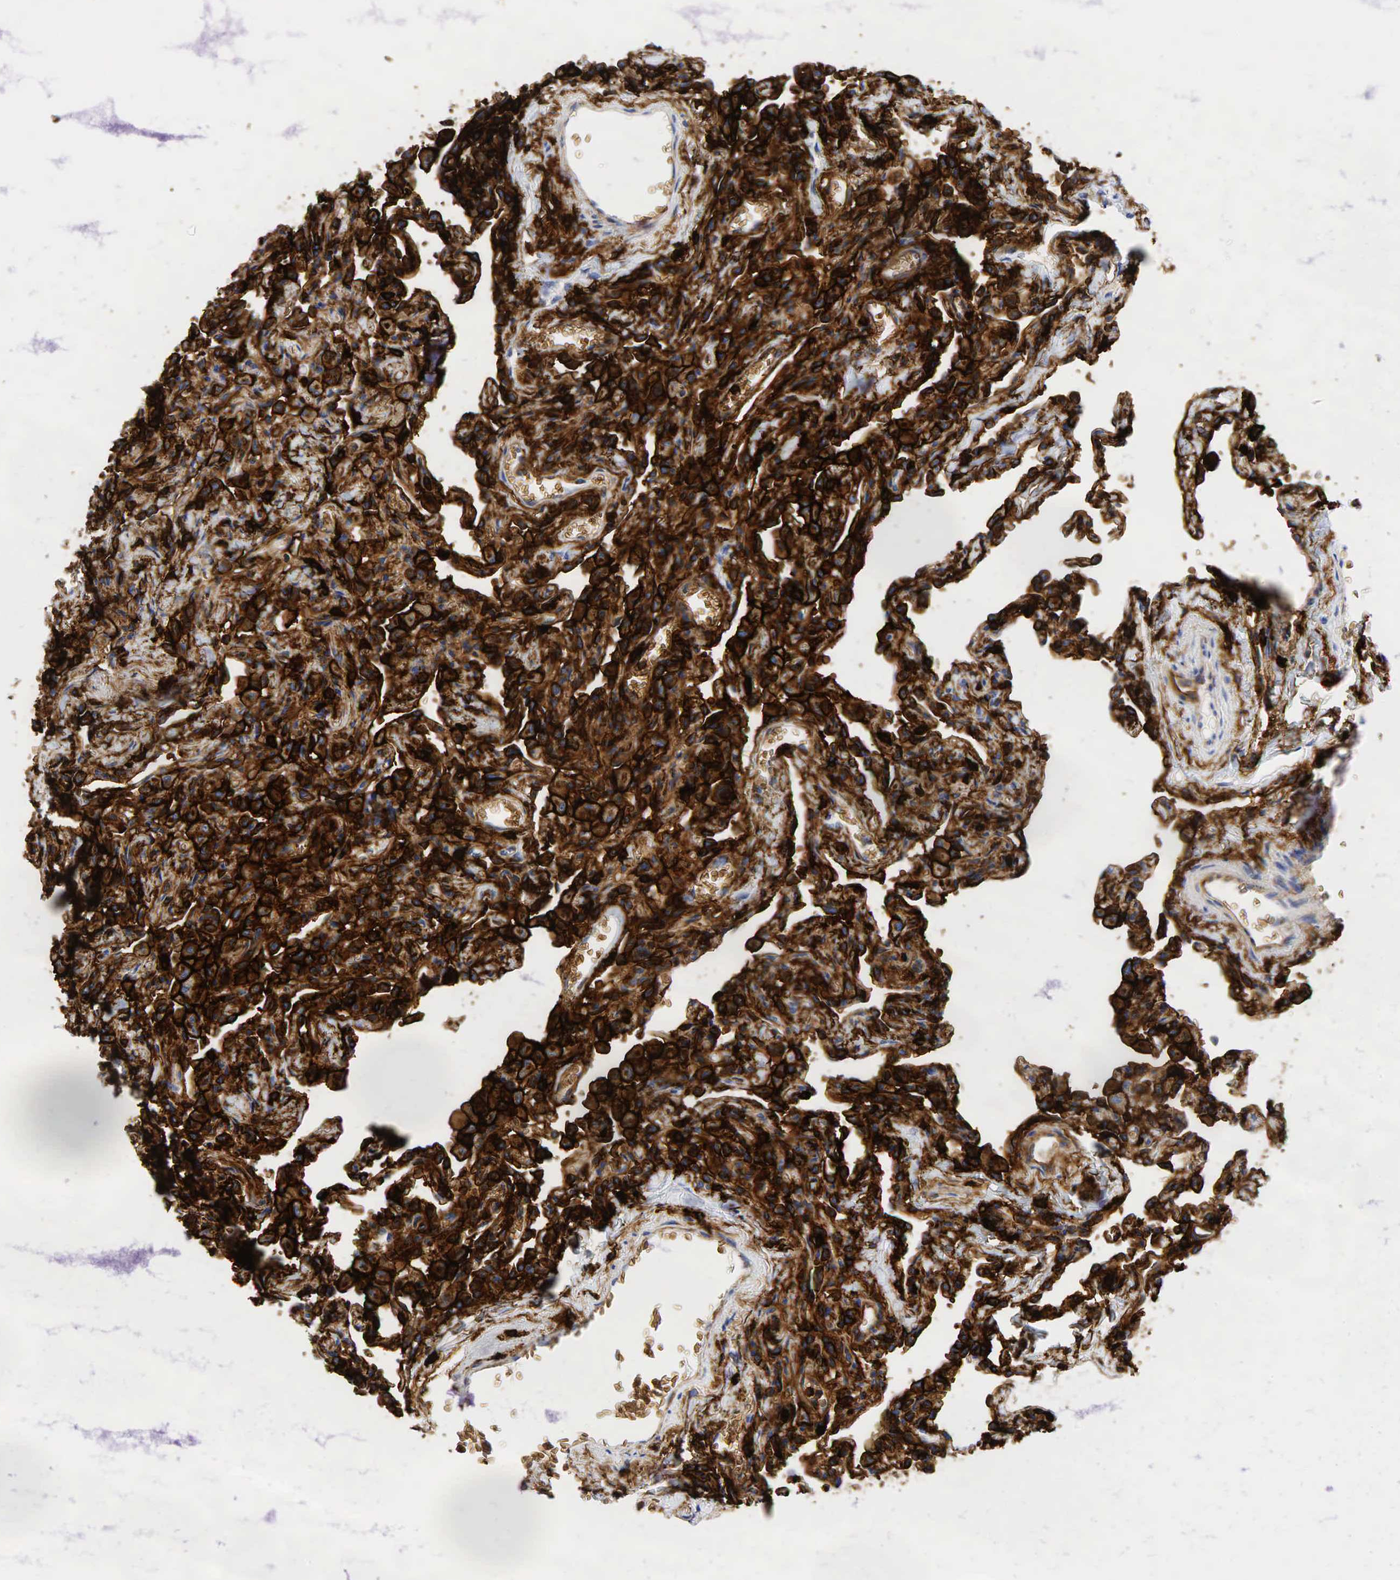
{"staining": {"intensity": "strong", "quantity": ">75%", "location": "cytoplasmic/membranous"}, "tissue": "lung", "cell_type": "Alveolar cells", "image_type": "normal", "snomed": [{"axis": "morphology", "description": "Normal tissue, NOS"}, {"axis": "topography", "description": "Lung"}], "caption": "High-power microscopy captured an immunohistochemistry photomicrograph of benign lung, revealing strong cytoplasmic/membranous expression in approximately >75% of alveolar cells.", "gene": "CD44", "patient": {"sex": "male", "age": 73}}